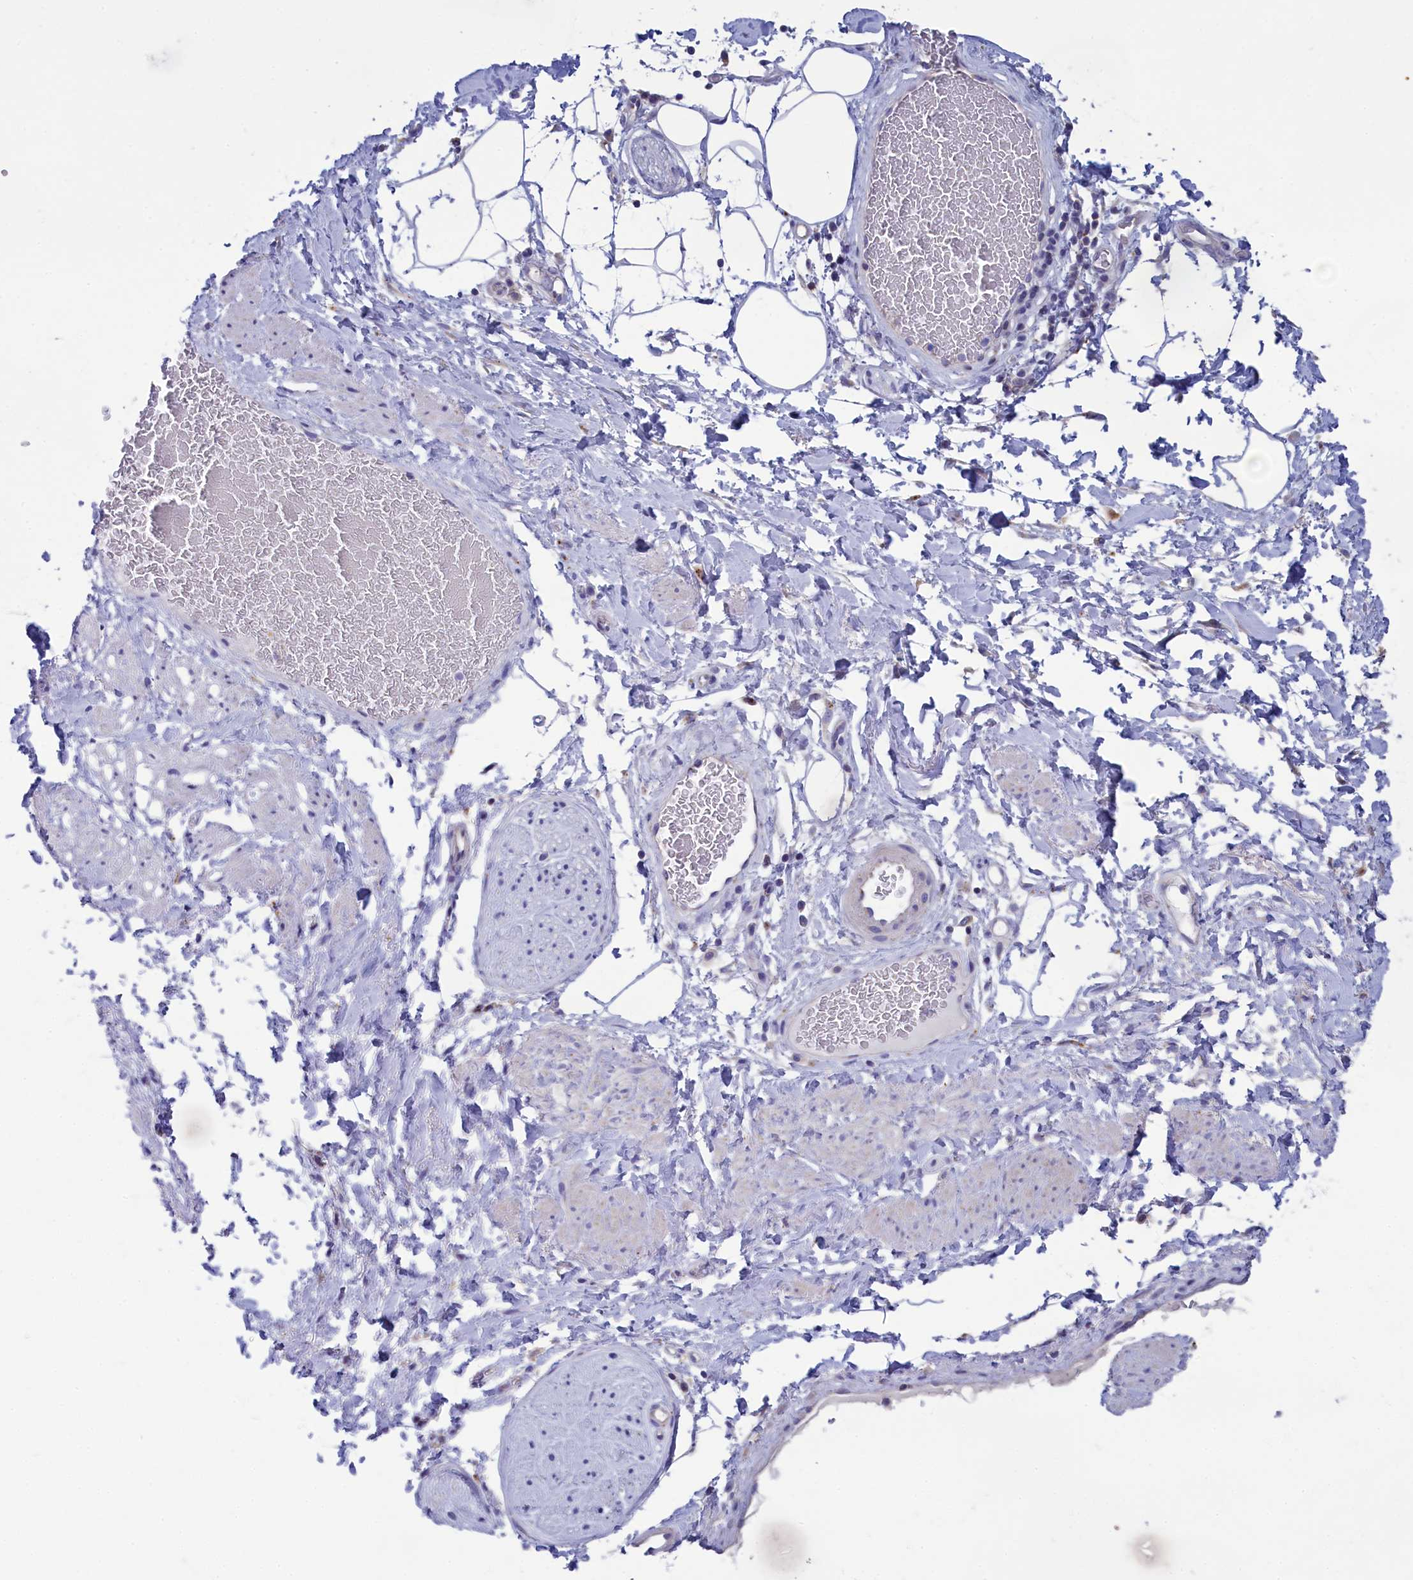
{"staining": {"intensity": "negative", "quantity": "none", "location": "none"}, "tissue": "adipose tissue", "cell_type": "Adipocytes", "image_type": "normal", "snomed": [{"axis": "morphology", "description": "Normal tissue, NOS"}, {"axis": "morphology", "description": "Adenocarcinoma, NOS"}, {"axis": "topography", "description": "Rectum"}, {"axis": "topography", "description": "Vagina"}, {"axis": "topography", "description": "Peripheral nerve tissue"}], "caption": "The micrograph demonstrates no staining of adipocytes in unremarkable adipose tissue.", "gene": "WDR6", "patient": {"sex": "female", "age": 71}}